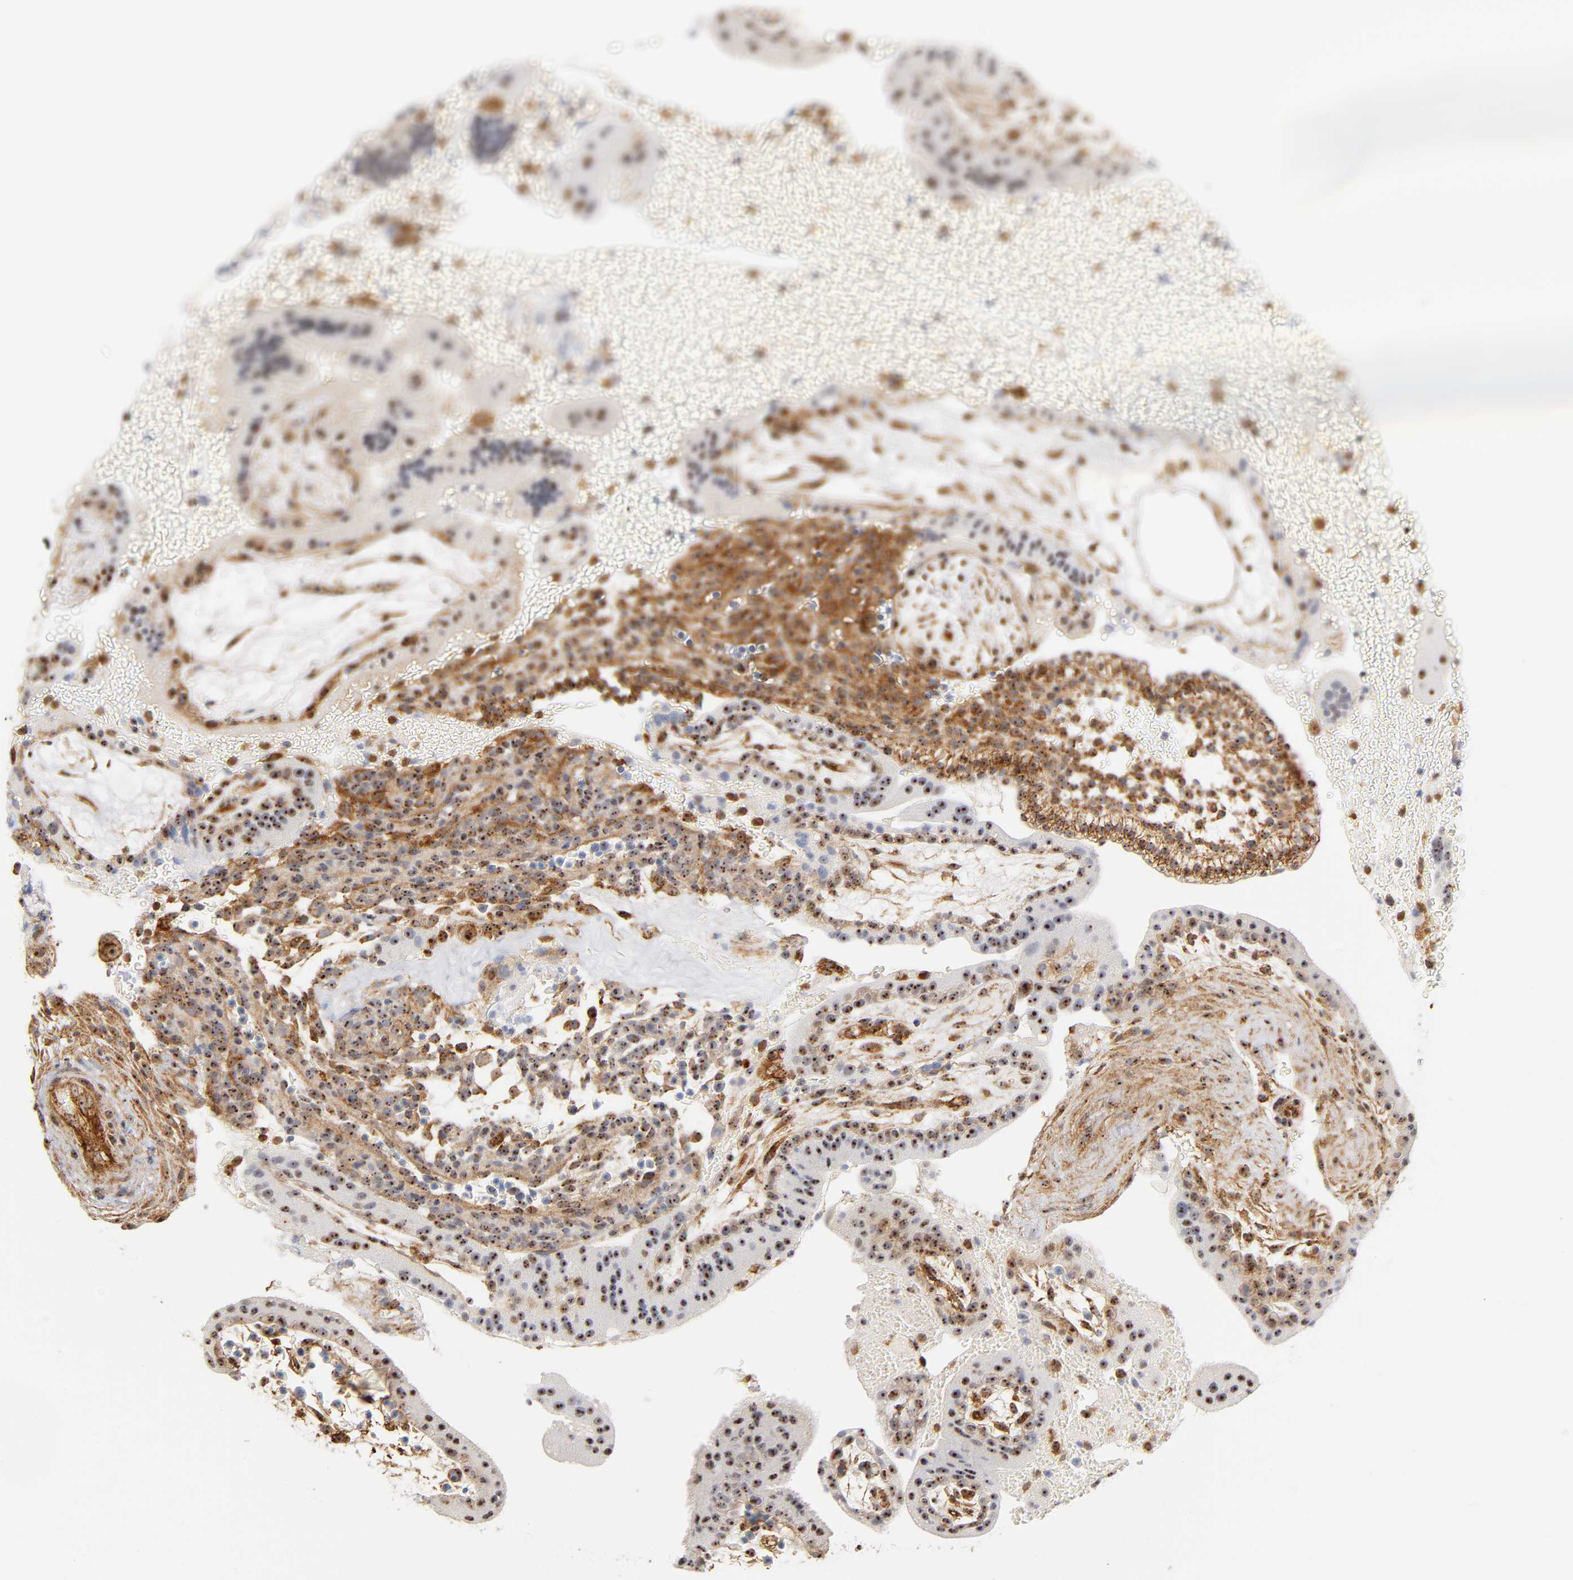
{"staining": {"intensity": "strong", "quantity": ">75%", "location": "cytoplasmic/membranous,nuclear"}, "tissue": "placenta", "cell_type": "Trophoblastic cells", "image_type": "normal", "snomed": [{"axis": "morphology", "description": "Normal tissue, NOS"}, {"axis": "topography", "description": "Placenta"}], "caption": "The immunohistochemical stain shows strong cytoplasmic/membranous,nuclear expression in trophoblastic cells of benign placenta.", "gene": "PLD1", "patient": {"sex": "female", "age": 19}}